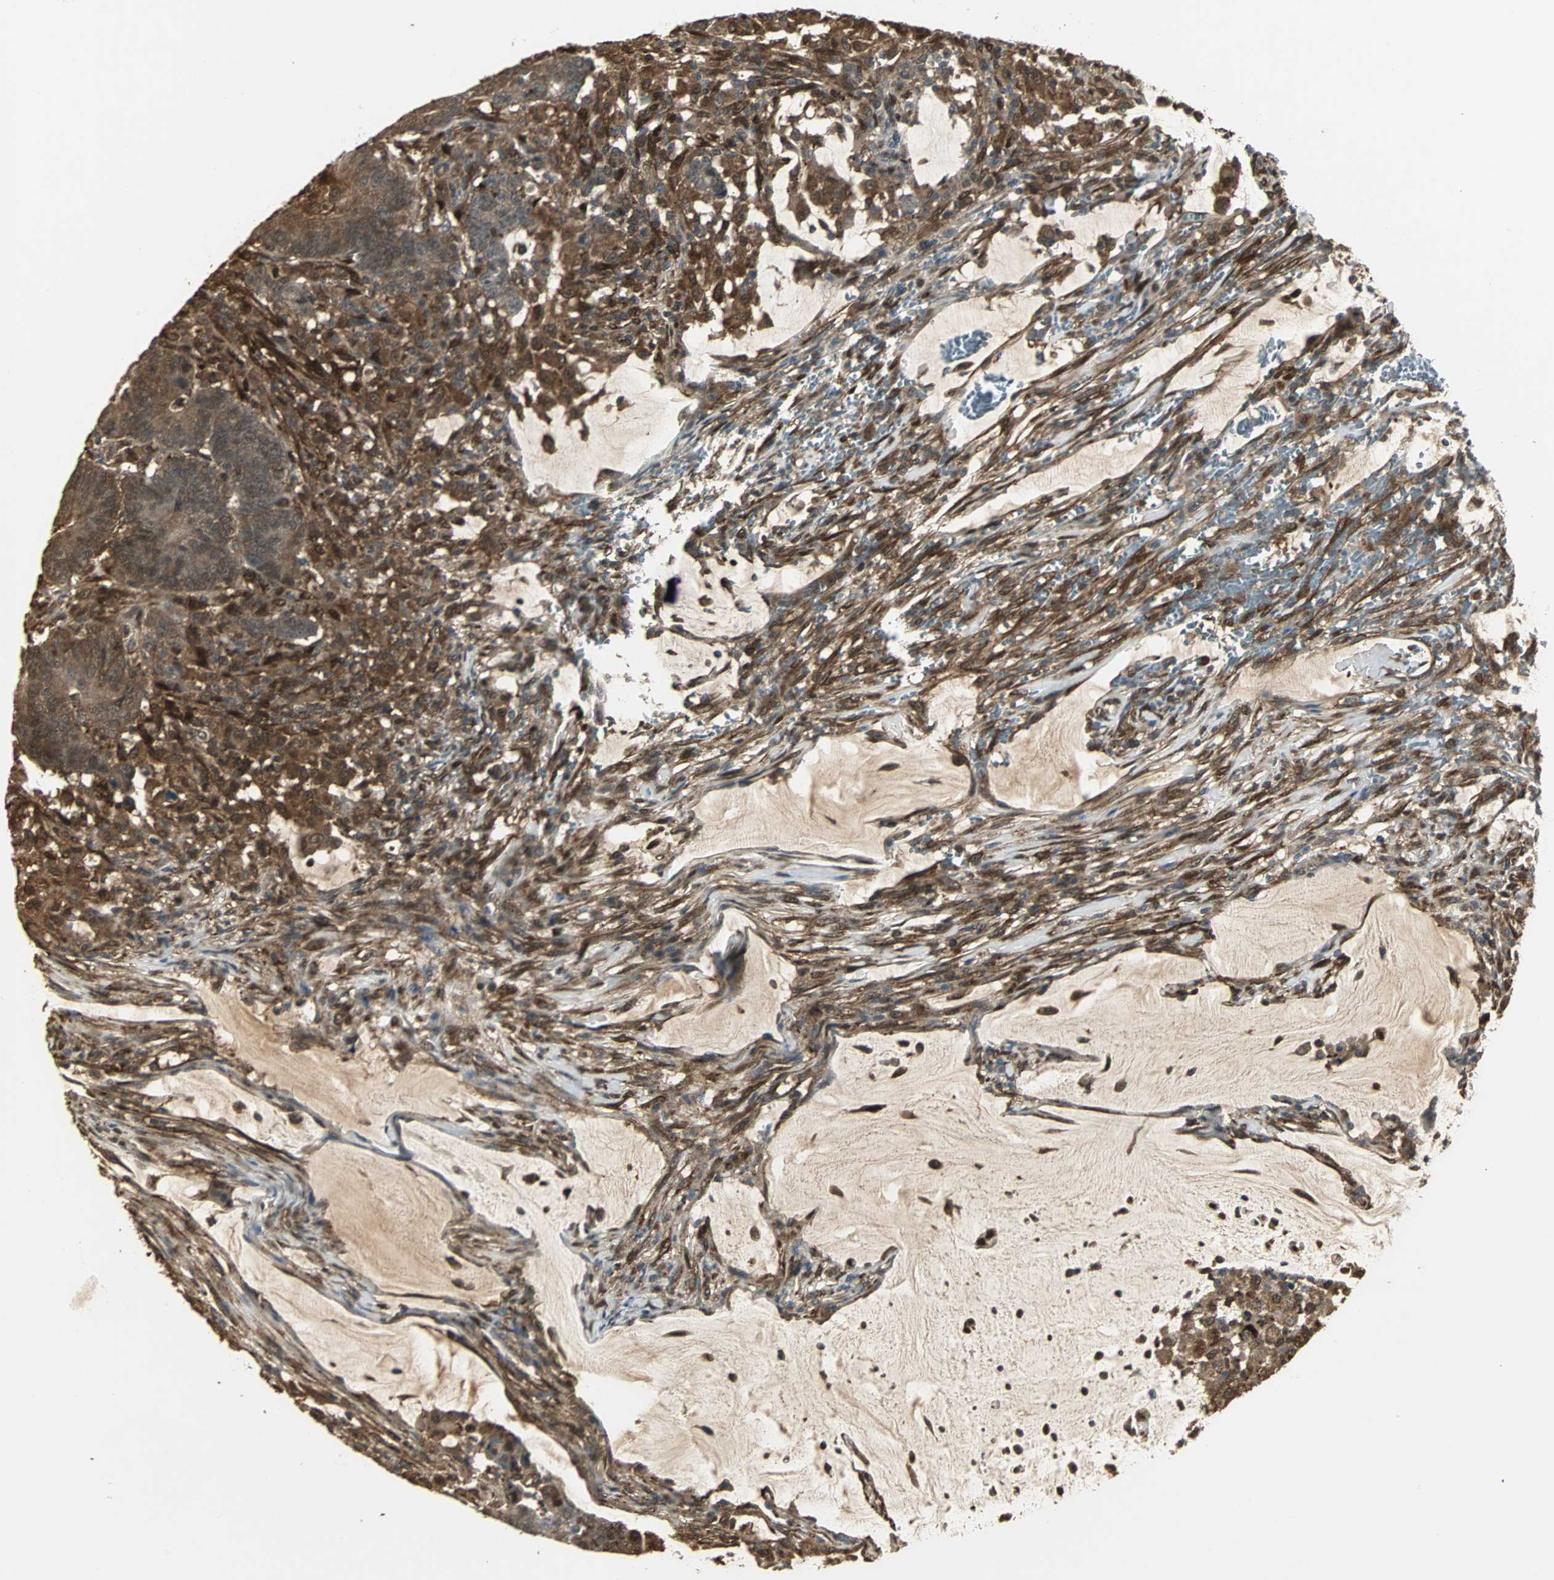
{"staining": {"intensity": "strong", "quantity": ">75%", "location": "cytoplasmic/membranous,nuclear"}, "tissue": "colorectal cancer", "cell_type": "Tumor cells", "image_type": "cancer", "snomed": [{"axis": "morphology", "description": "Adenocarcinoma, NOS"}, {"axis": "topography", "description": "Colon"}], "caption": "Adenocarcinoma (colorectal) stained for a protein (brown) displays strong cytoplasmic/membranous and nuclear positive positivity in about >75% of tumor cells.", "gene": "PLIN3", "patient": {"sex": "male", "age": 45}}